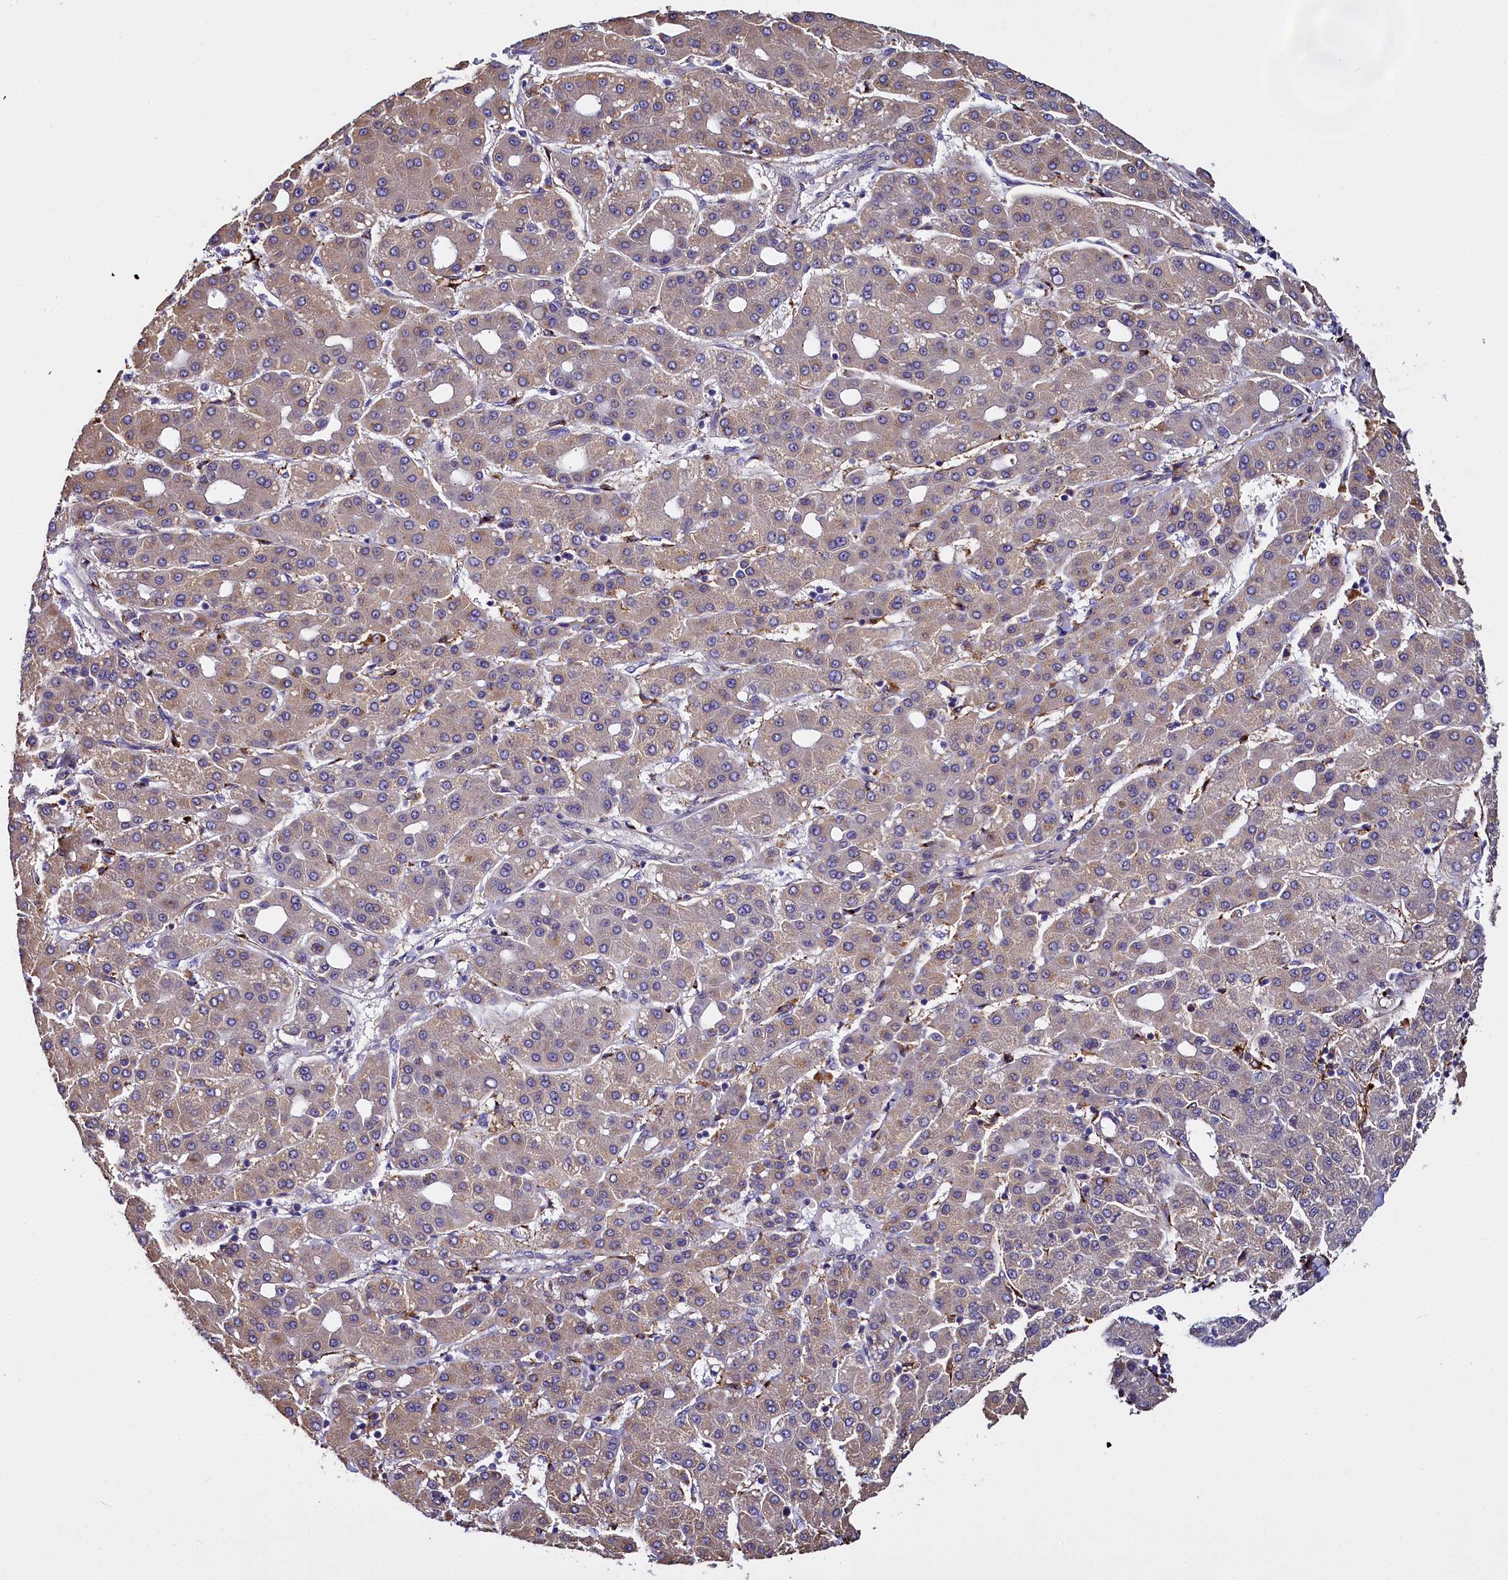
{"staining": {"intensity": "weak", "quantity": "25%-75%", "location": "cytoplasmic/membranous"}, "tissue": "liver cancer", "cell_type": "Tumor cells", "image_type": "cancer", "snomed": [{"axis": "morphology", "description": "Carcinoma, Hepatocellular, NOS"}, {"axis": "topography", "description": "Liver"}], "caption": "The micrograph reveals immunohistochemical staining of hepatocellular carcinoma (liver). There is weak cytoplasmic/membranous positivity is appreciated in approximately 25%-75% of tumor cells.", "gene": "MRC2", "patient": {"sex": "male", "age": 65}}